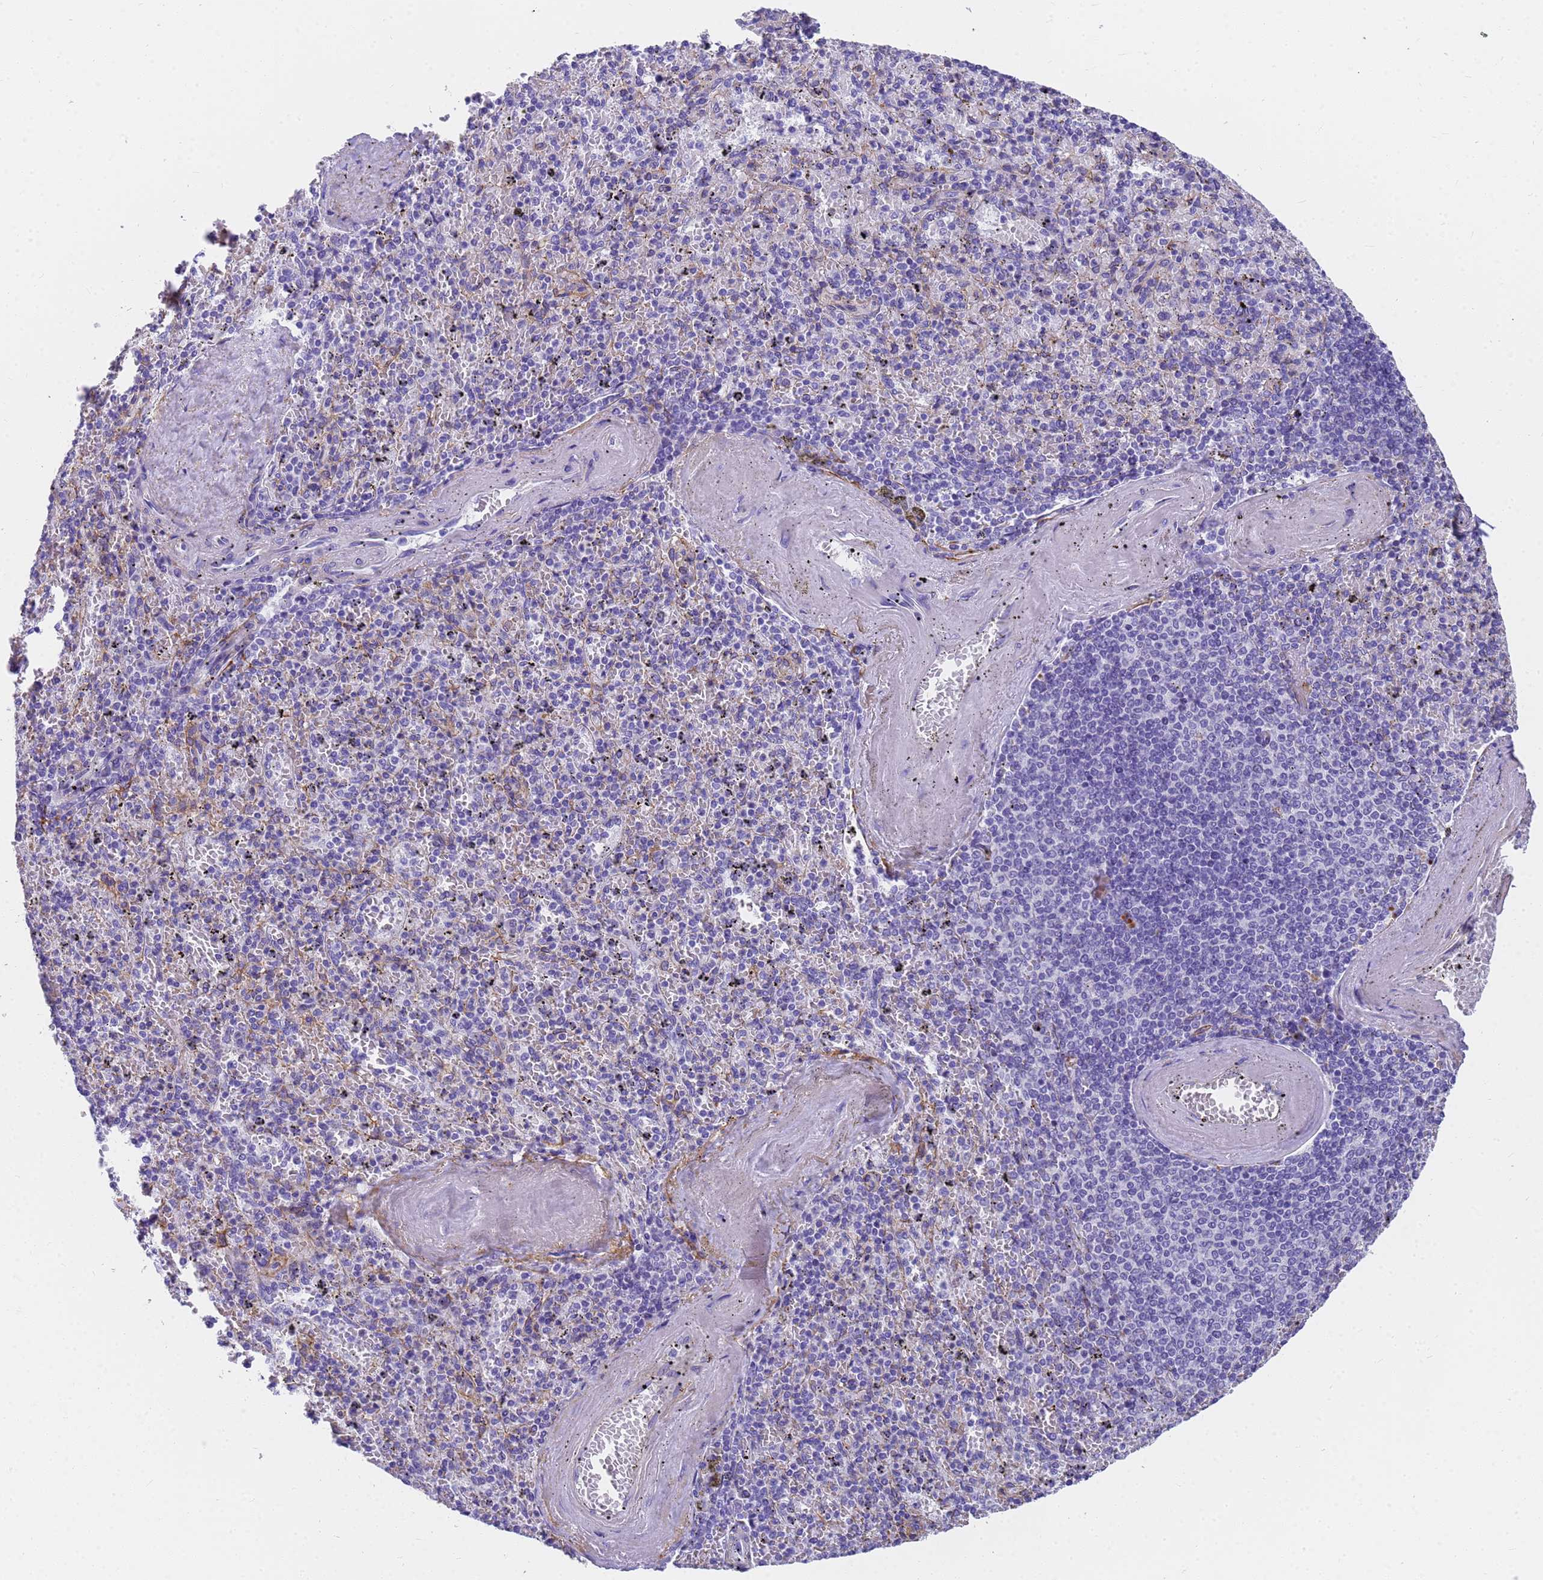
{"staining": {"intensity": "weak", "quantity": "<25%", "location": "cytoplasmic/membranous"}, "tissue": "spleen", "cell_type": "Cells in red pulp", "image_type": "normal", "snomed": [{"axis": "morphology", "description": "Normal tissue, NOS"}, {"axis": "topography", "description": "Spleen"}], "caption": "An IHC histopathology image of benign spleen is shown. There is no staining in cells in red pulp of spleen.", "gene": "MVB12A", "patient": {"sex": "male", "age": 82}}